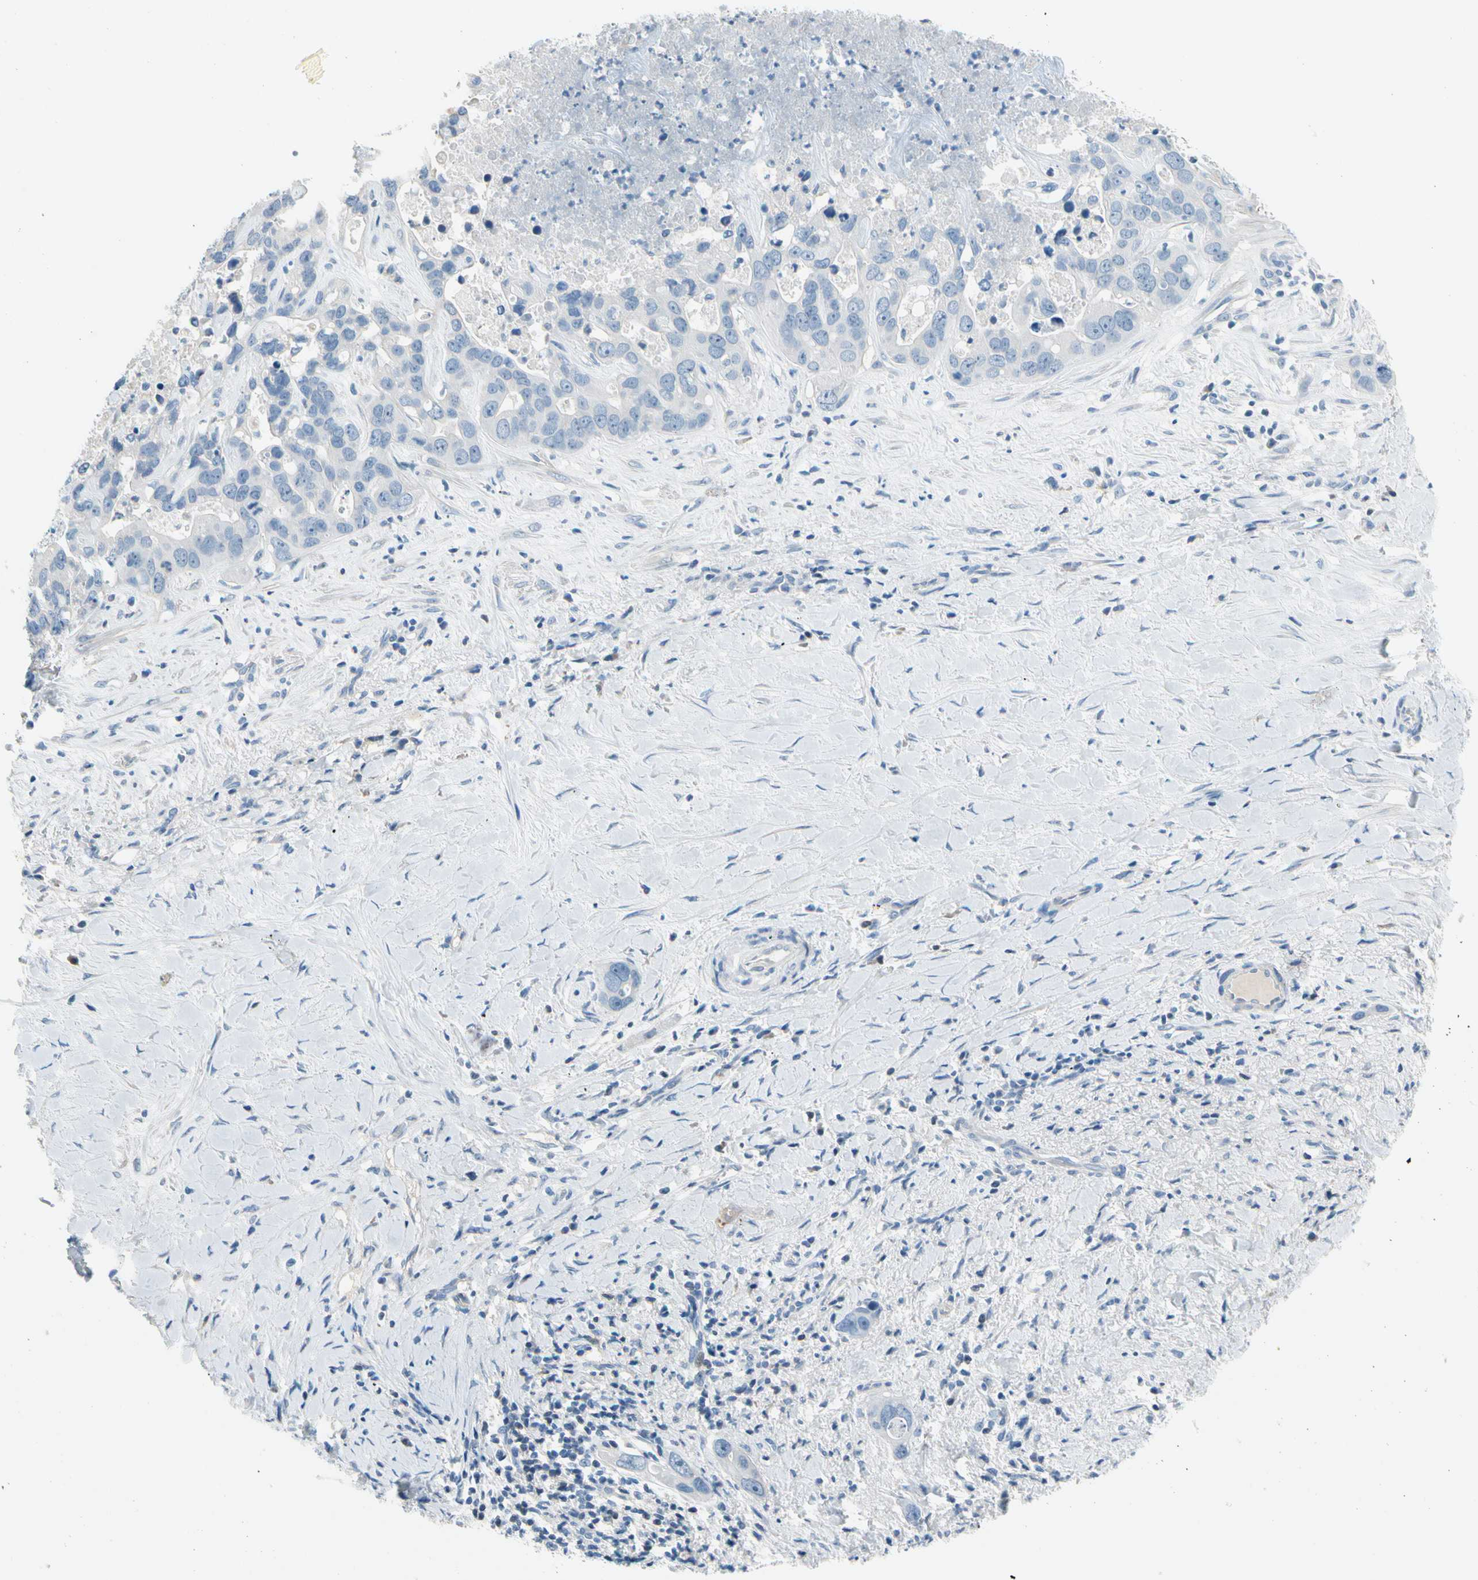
{"staining": {"intensity": "weak", "quantity": "<25%", "location": "cytoplasmic/membranous"}, "tissue": "liver cancer", "cell_type": "Tumor cells", "image_type": "cancer", "snomed": [{"axis": "morphology", "description": "Cholangiocarcinoma"}, {"axis": "topography", "description": "Liver"}], "caption": "IHC histopathology image of neoplastic tissue: human liver cancer stained with DAB (3,3'-diaminobenzidine) shows no significant protein staining in tumor cells.", "gene": "STK40", "patient": {"sex": "female", "age": 65}}